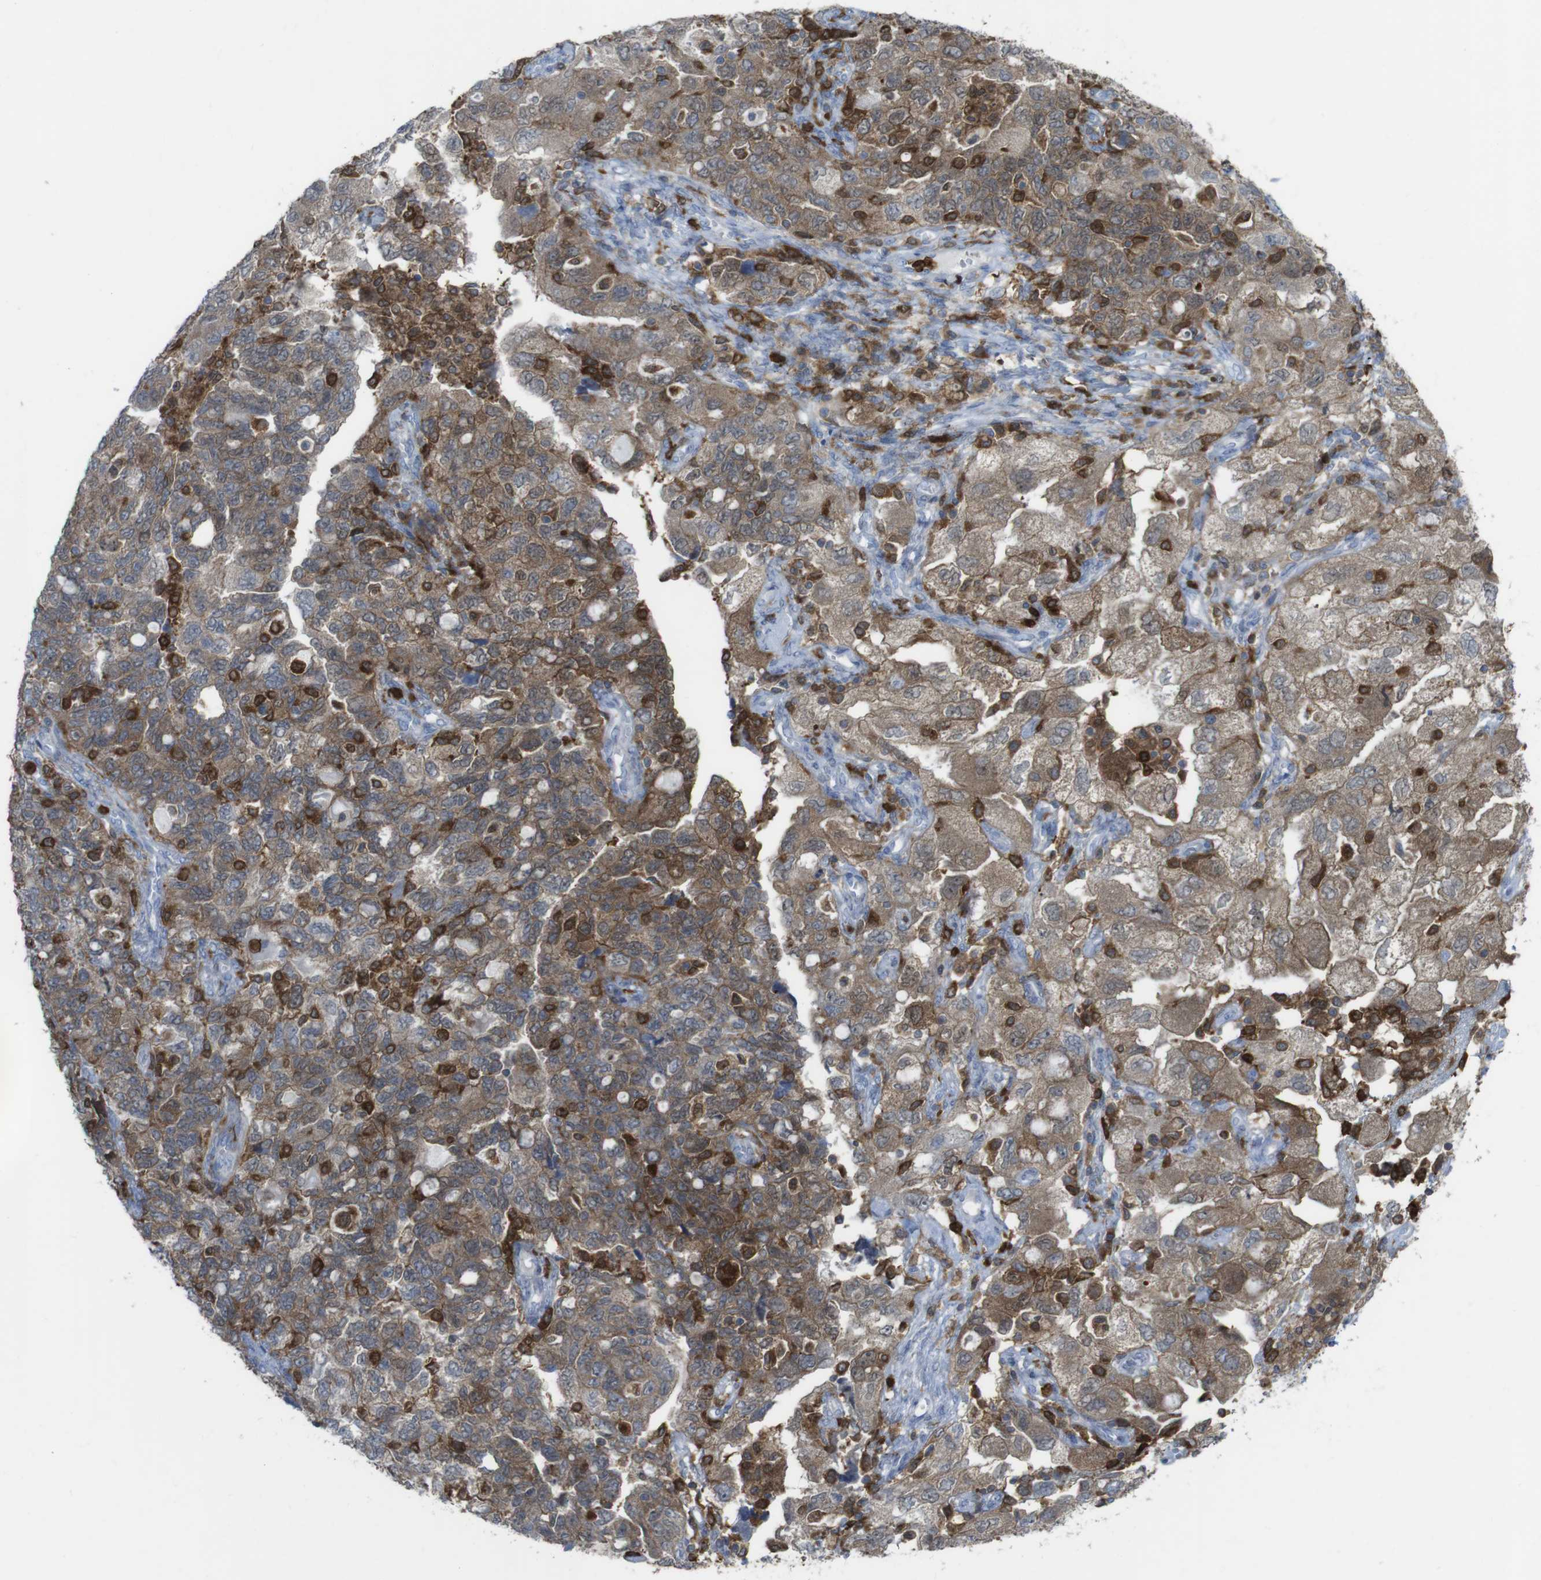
{"staining": {"intensity": "strong", "quantity": "25%-75%", "location": "cytoplasmic/membranous"}, "tissue": "ovarian cancer", "cell_type": "Tumor cells", "image_type": "cancer", "snomed": [{"axis": "morphology", "description": "Carcinoma, NOS"}, {"axis": "morphology", "description": "Cystadenocarcinoma, serous, NOS"}, {"axis": "topography", "description": "Ovary"}], "caption": "Ovarian cancer (carcinoma) tissue demonstrates strong cytoplasmic/membranous staining in about 25%-75% of tumor cells, visualized by immunohistochemistry.", "gene": "PRKCD", "patient": {"sex": "female", "age": 69}}